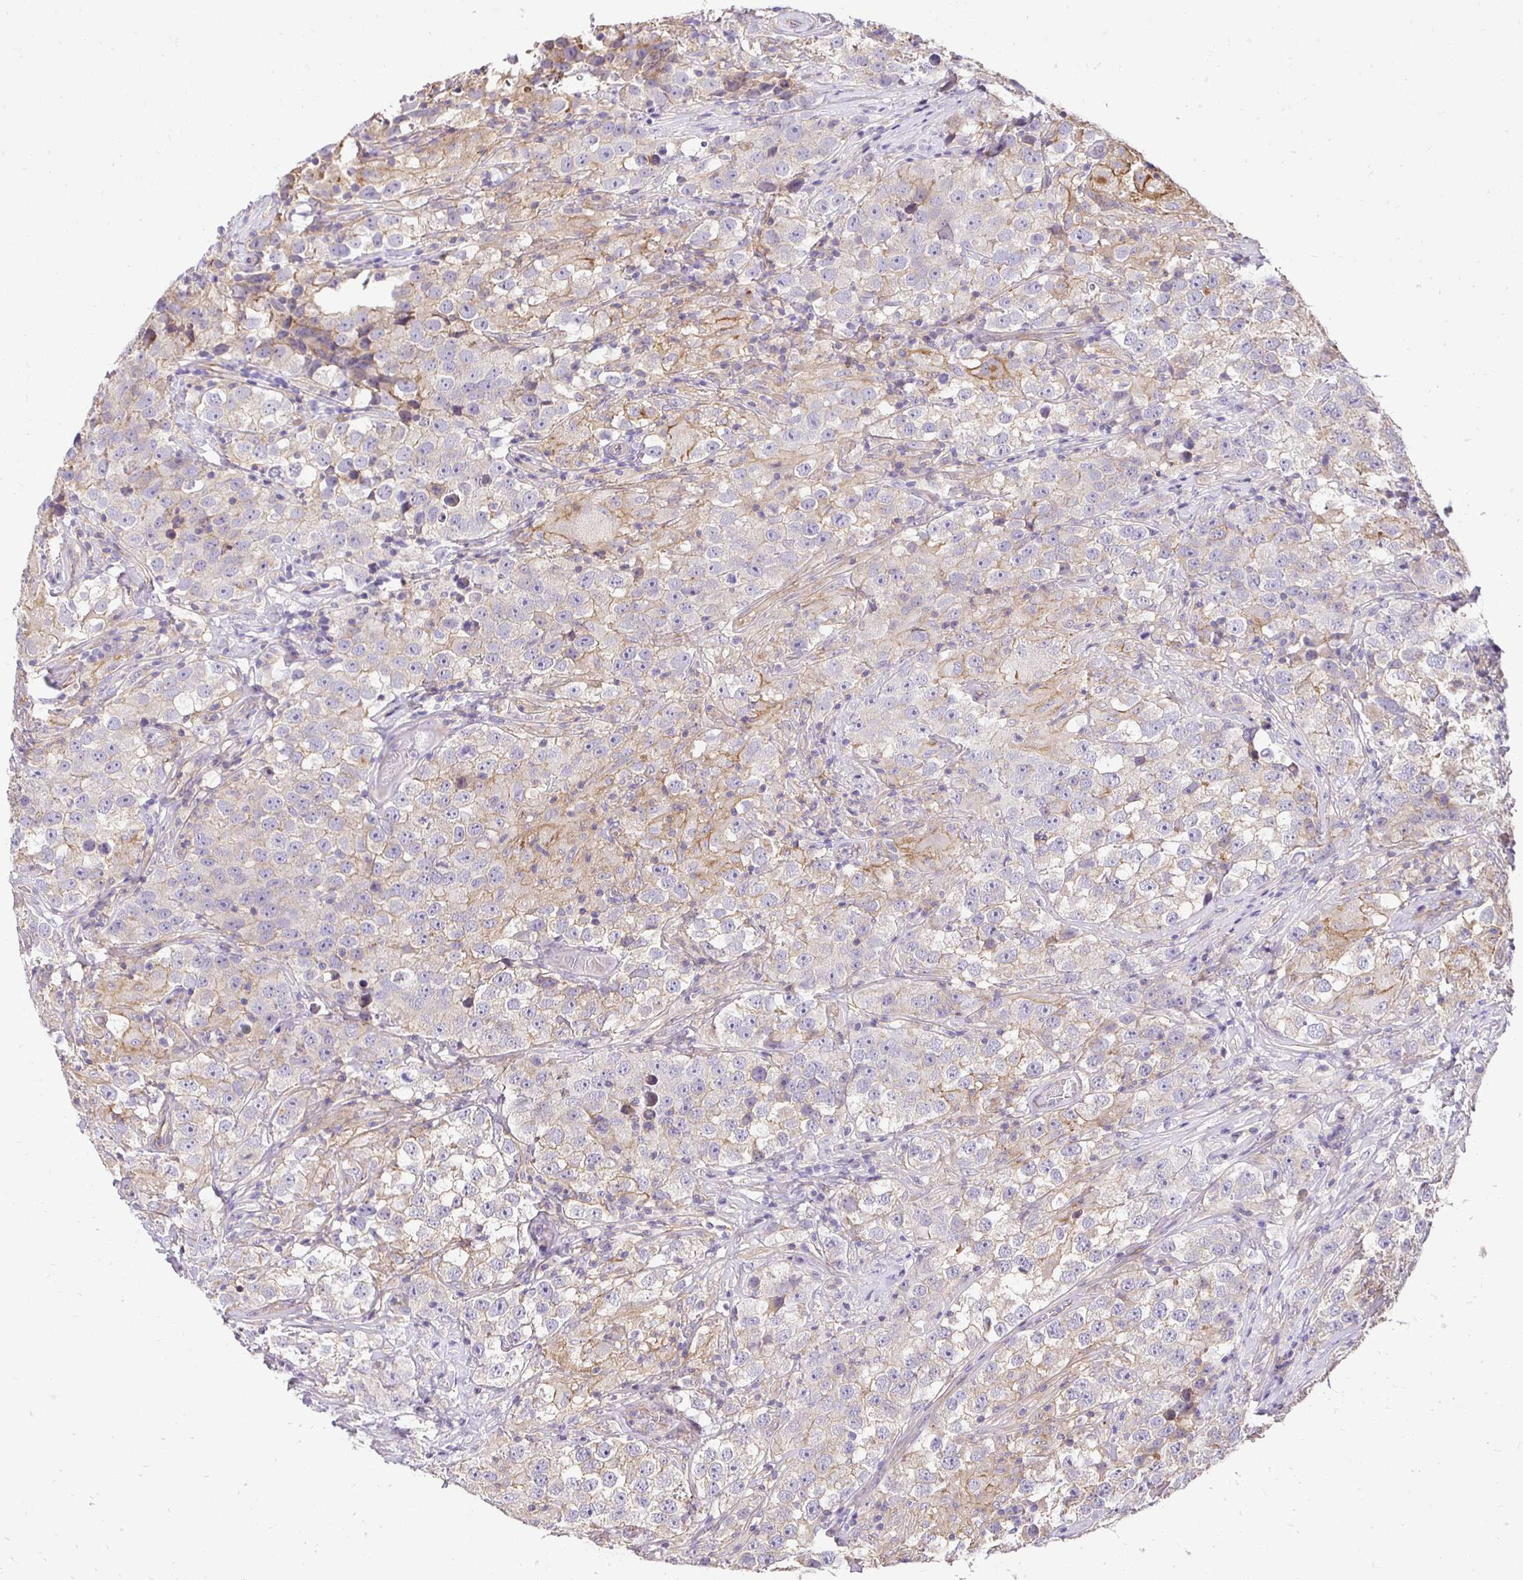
{"staining": {"intensity": "negative", "quantity": "none", "location": "none"}, "tissue": "testis cancer", "cell_type": "Tumor cells", "image_type": "cancer", "snomed": [{"axis": "morphology", "description": "Seminoma, NOS"}, {"axis": "topography", "description": "Testis"}], "caption": "Immunohistochemistry micrograph of neoplastic tissue: human testis cancer stained with DAB (3,3'-diaminobenzidine) demonstrates no significant protein positivity in tumor cells. (Stains: DAB immunohistochemistry with hematoxylin counter stain, Microscopy: brightfield microscopy at high magnification).", "gene": "SLC9A1", "patient": {"sex": "male", "age": 46}}